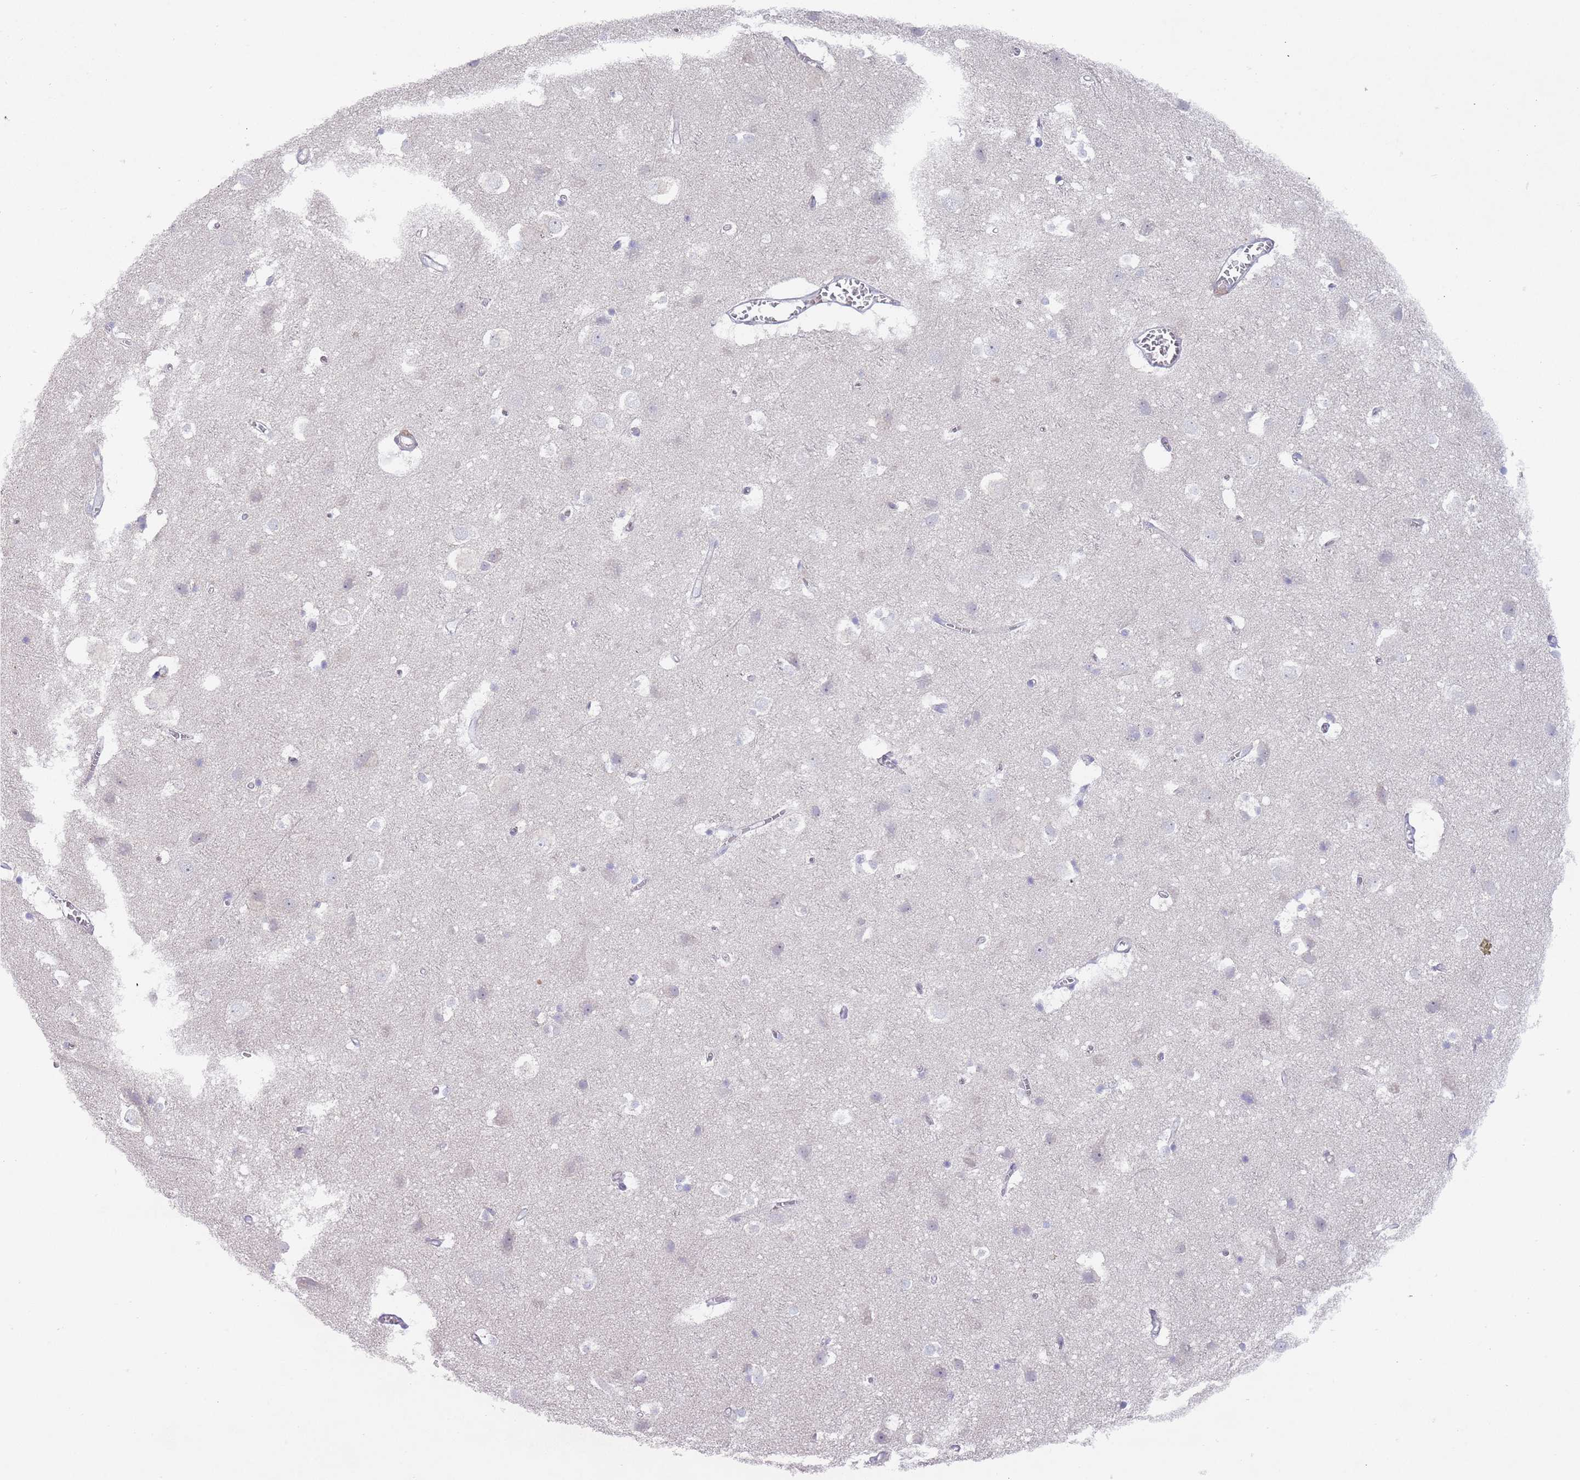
{"staining": {"intensity": "negative", "quantity": "none", "location": "none"}, "tissue": "cerebral cortex", "cell_type": "Endothelial cells", "image_type": "normal", "snomed": [{"axis": "morphology", "description": "Normal tissue, NOS"}, {"axis": "topography", "description": "Cerebral cortex"}], "caption": "IHC histopathology image of normal cerebral cortex: cerebral cortex stained with DAB (3,3'-diaminobenzidine) displays no significant protein staining in endothelial cells.", "gene": "PRAC1", "patient": {"sex": "male", "age": 54}}